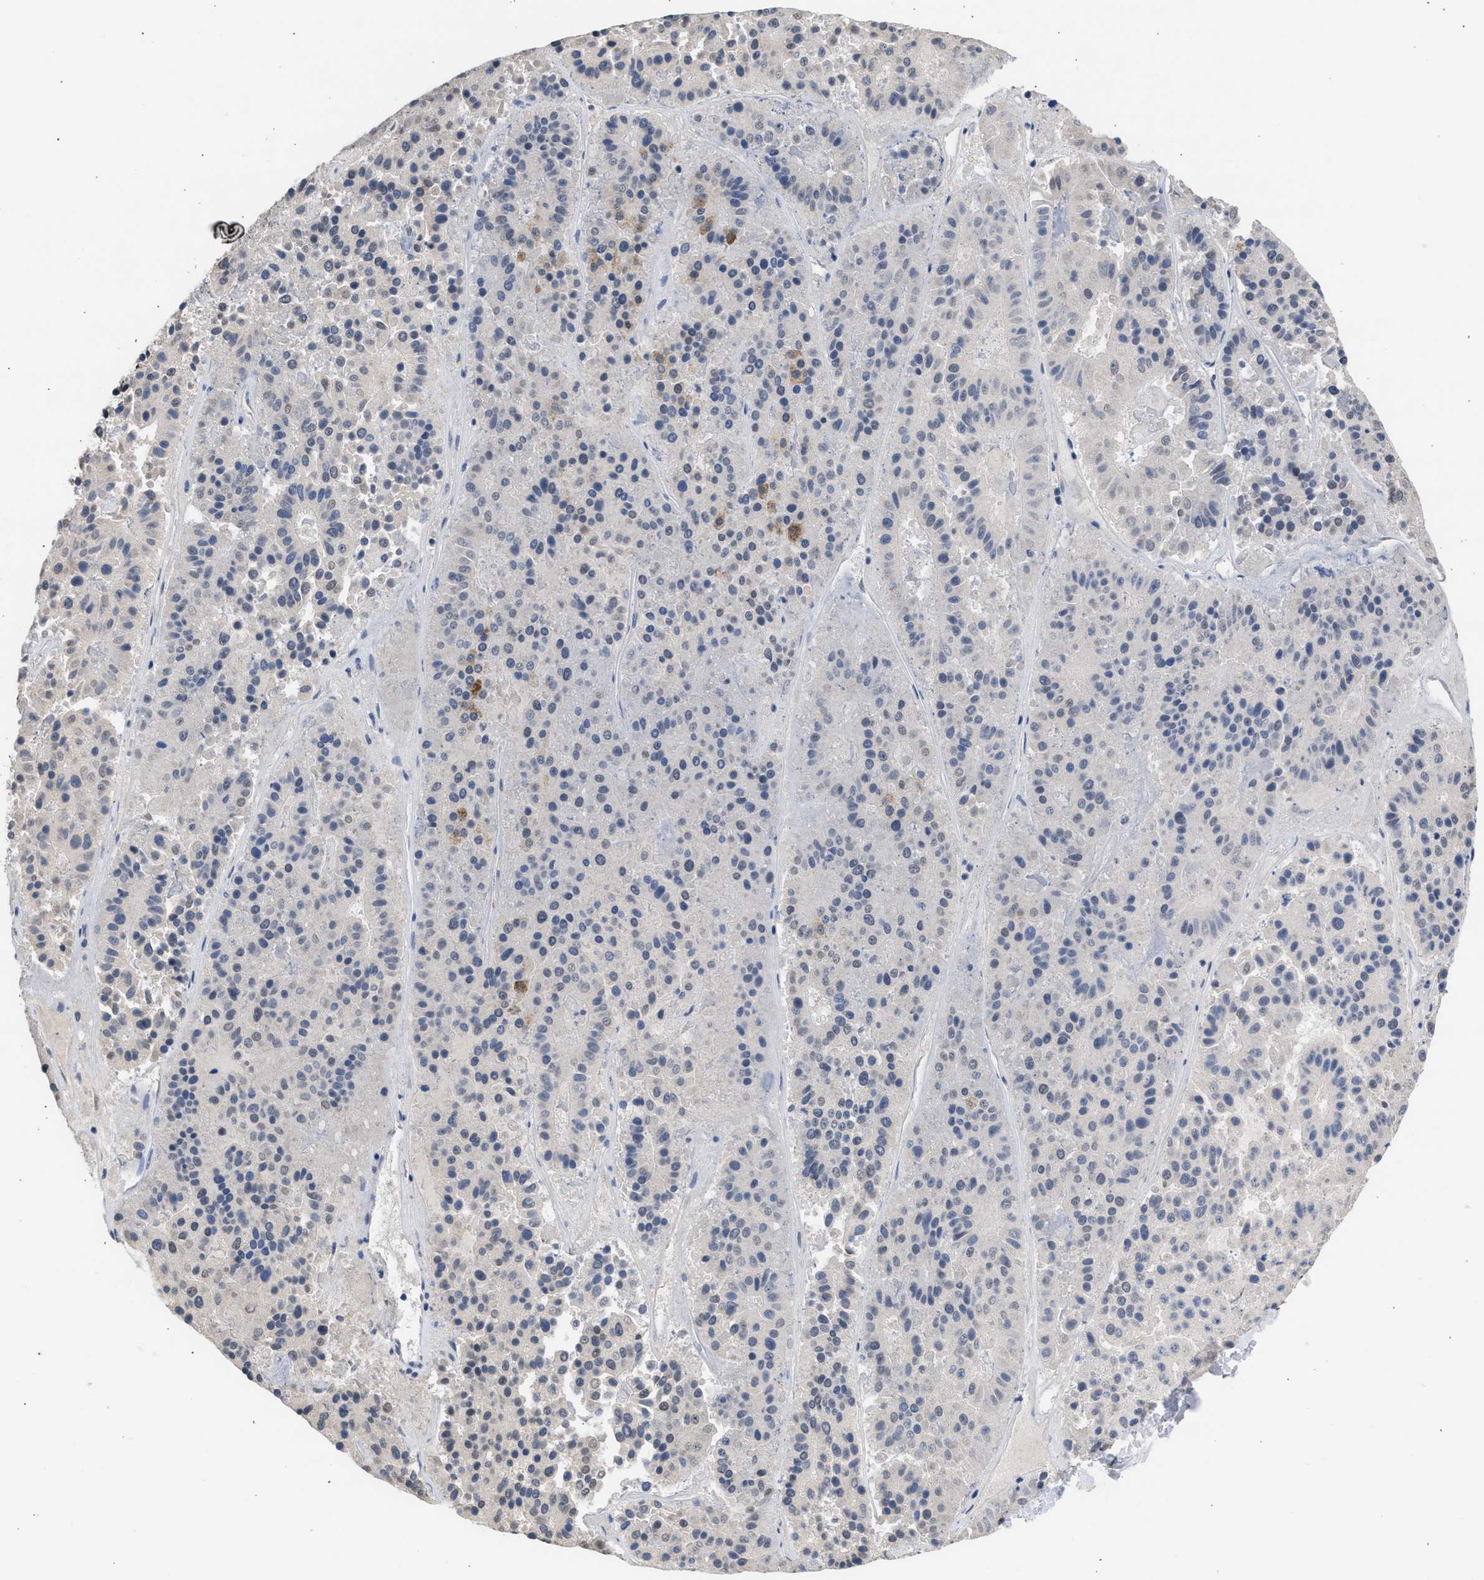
{"staining": {"intensity": "negative", "quantity": "none", "location": "none"}, "tissue": "pancreatic cancer", "cell_type": "Tumor cells", "image_type": "cancer", "snomed": [{"axis": "morphology", "description": "Adenocarcinoma, NOS"}, {"axis": "topography", "description": "Pancreas"}], "caption": "This is an immunohistochemistry histopathology image of pancreatic adenocarcinoma. There is no expression in tumor cells.", "gene": "NUP35", "patient": {"sex": "male", "age": 50}}